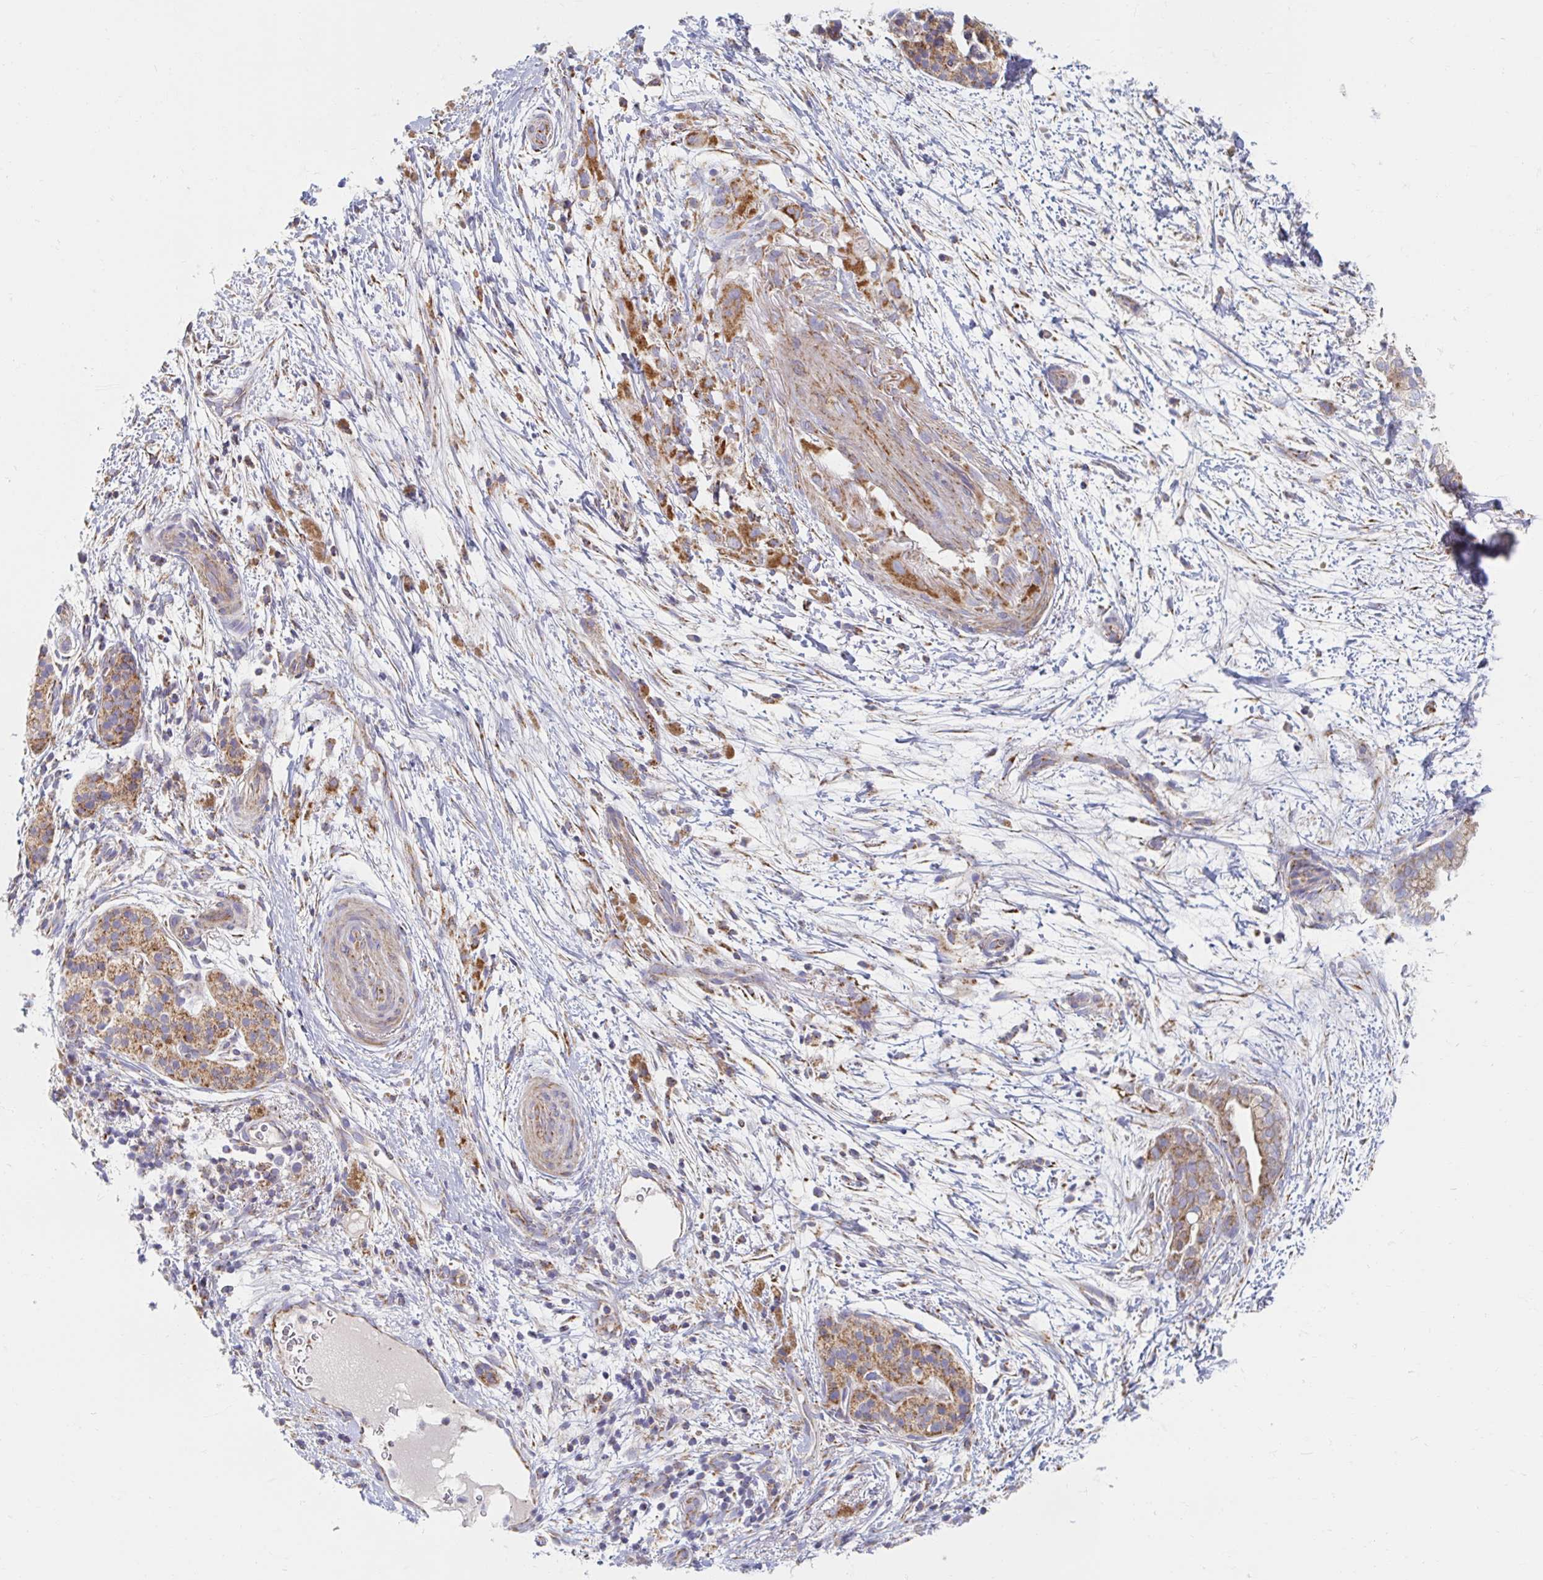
{"staining": {"intensity": "moderate", "quantity": ">75%", "location": "cytoplasmic/membranous"}, "tissue": "pancreatic cancer", "cell_type": "Tumor cells", "image_type": "cancer", "snomed": [{"axis": "morphology", "description": "Adenocarcinoma, NOS"}, {"axis": "topography", "description": "Pancreas"}], "caption": "A brown stain shows moderate cytoplasmic/membranous positivity of a protein in human pancreatic cancer tumor cells.", "gene": "MAVS", "patient": {"sex": "female", "age": 69}}